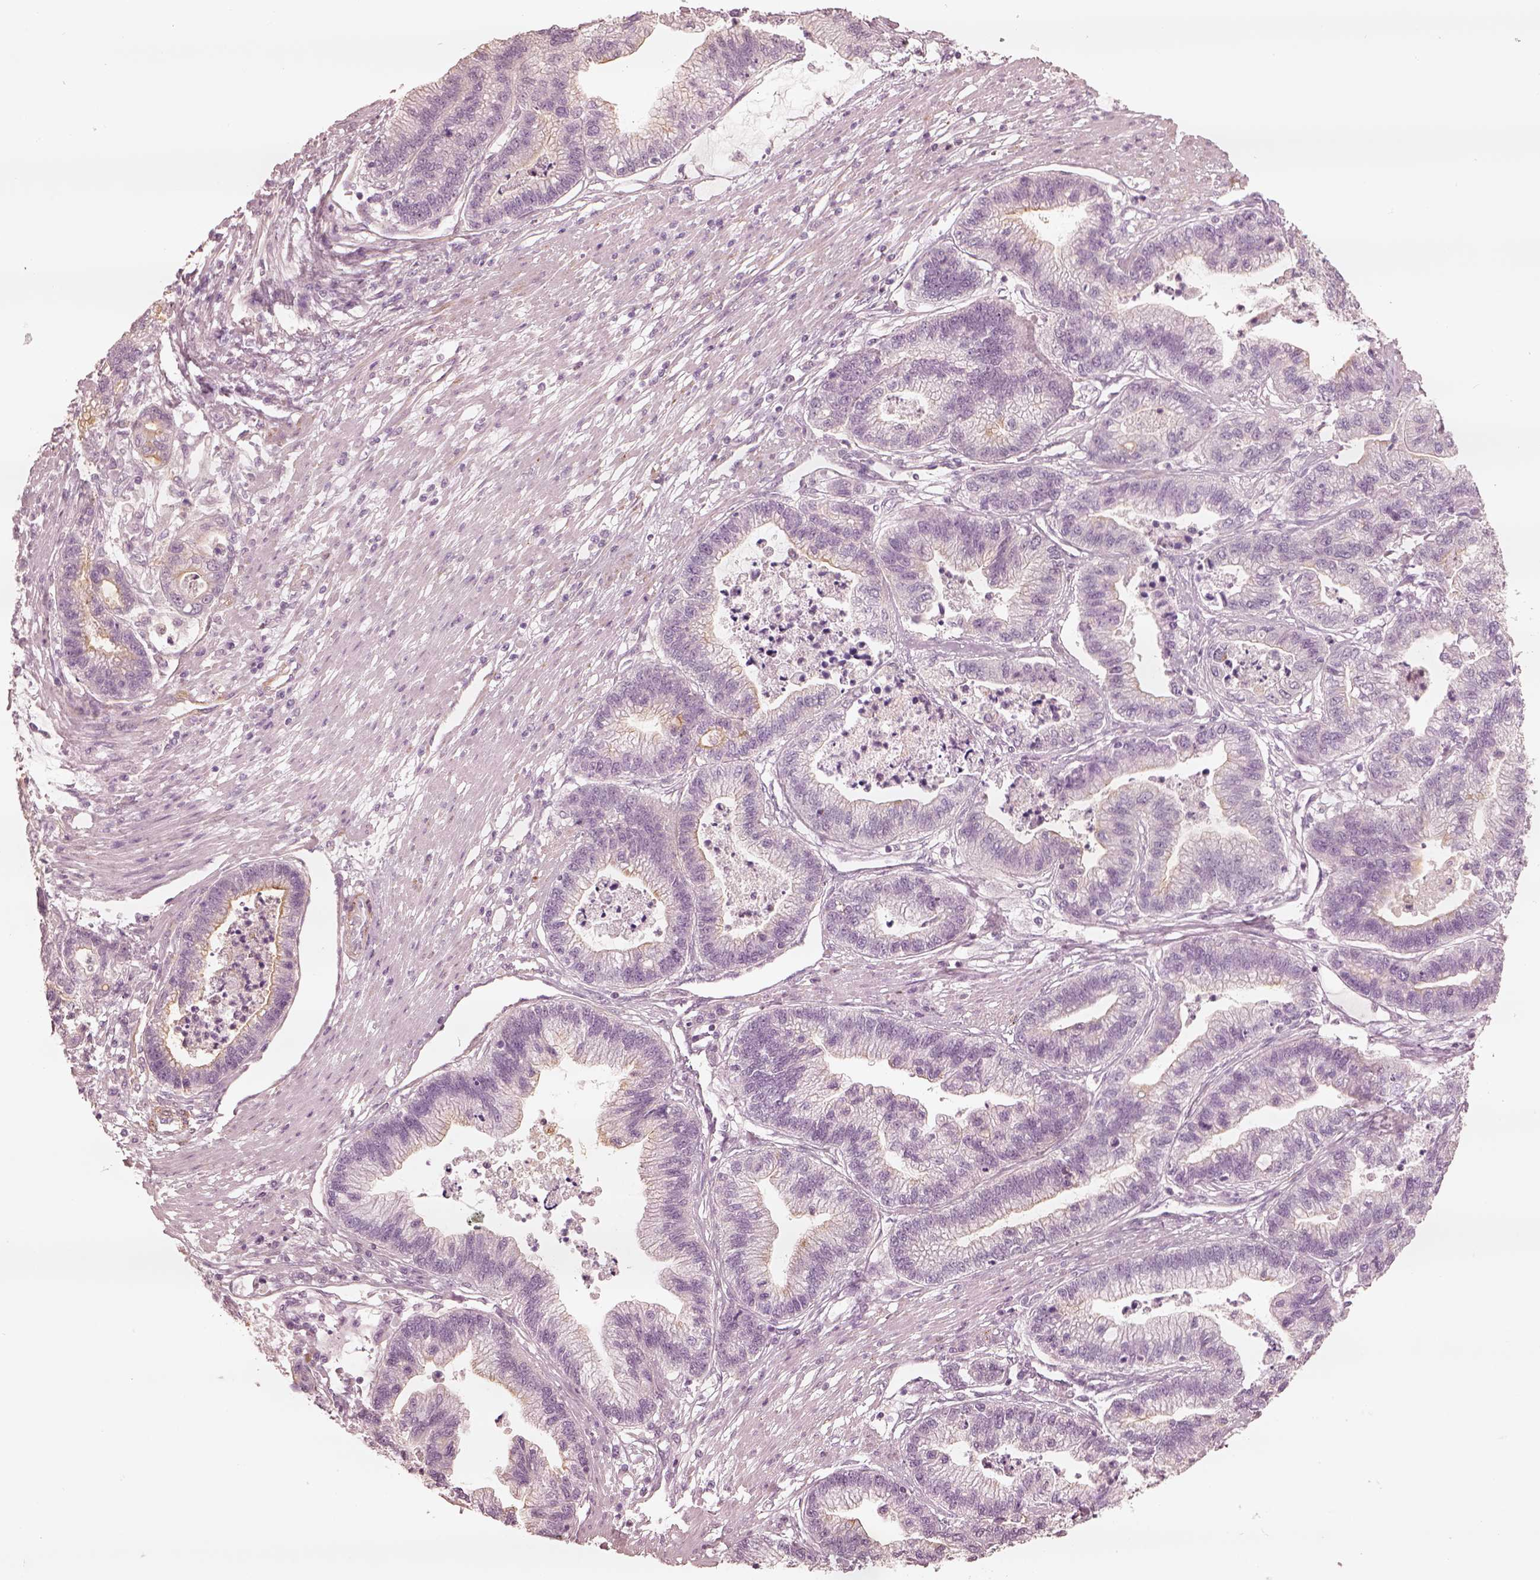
{"staining": {"intensity": "negative", "quantity": "none", "location": "none"}, "tissue": "stomach cancer", "cell_type": "Tumor cells", "image_type": "cancer", "snomed": [{"axis": "morphology", "description": "Adenocarcinoma, NOS"}, {"axis": "topography", "description": "Stomach"}], "caption": "Tumor cells show no significant positivity in stomach adenocarcinoma.", "gene": "DNAAF9", "patient": {"sex": "male", "age": 83}}